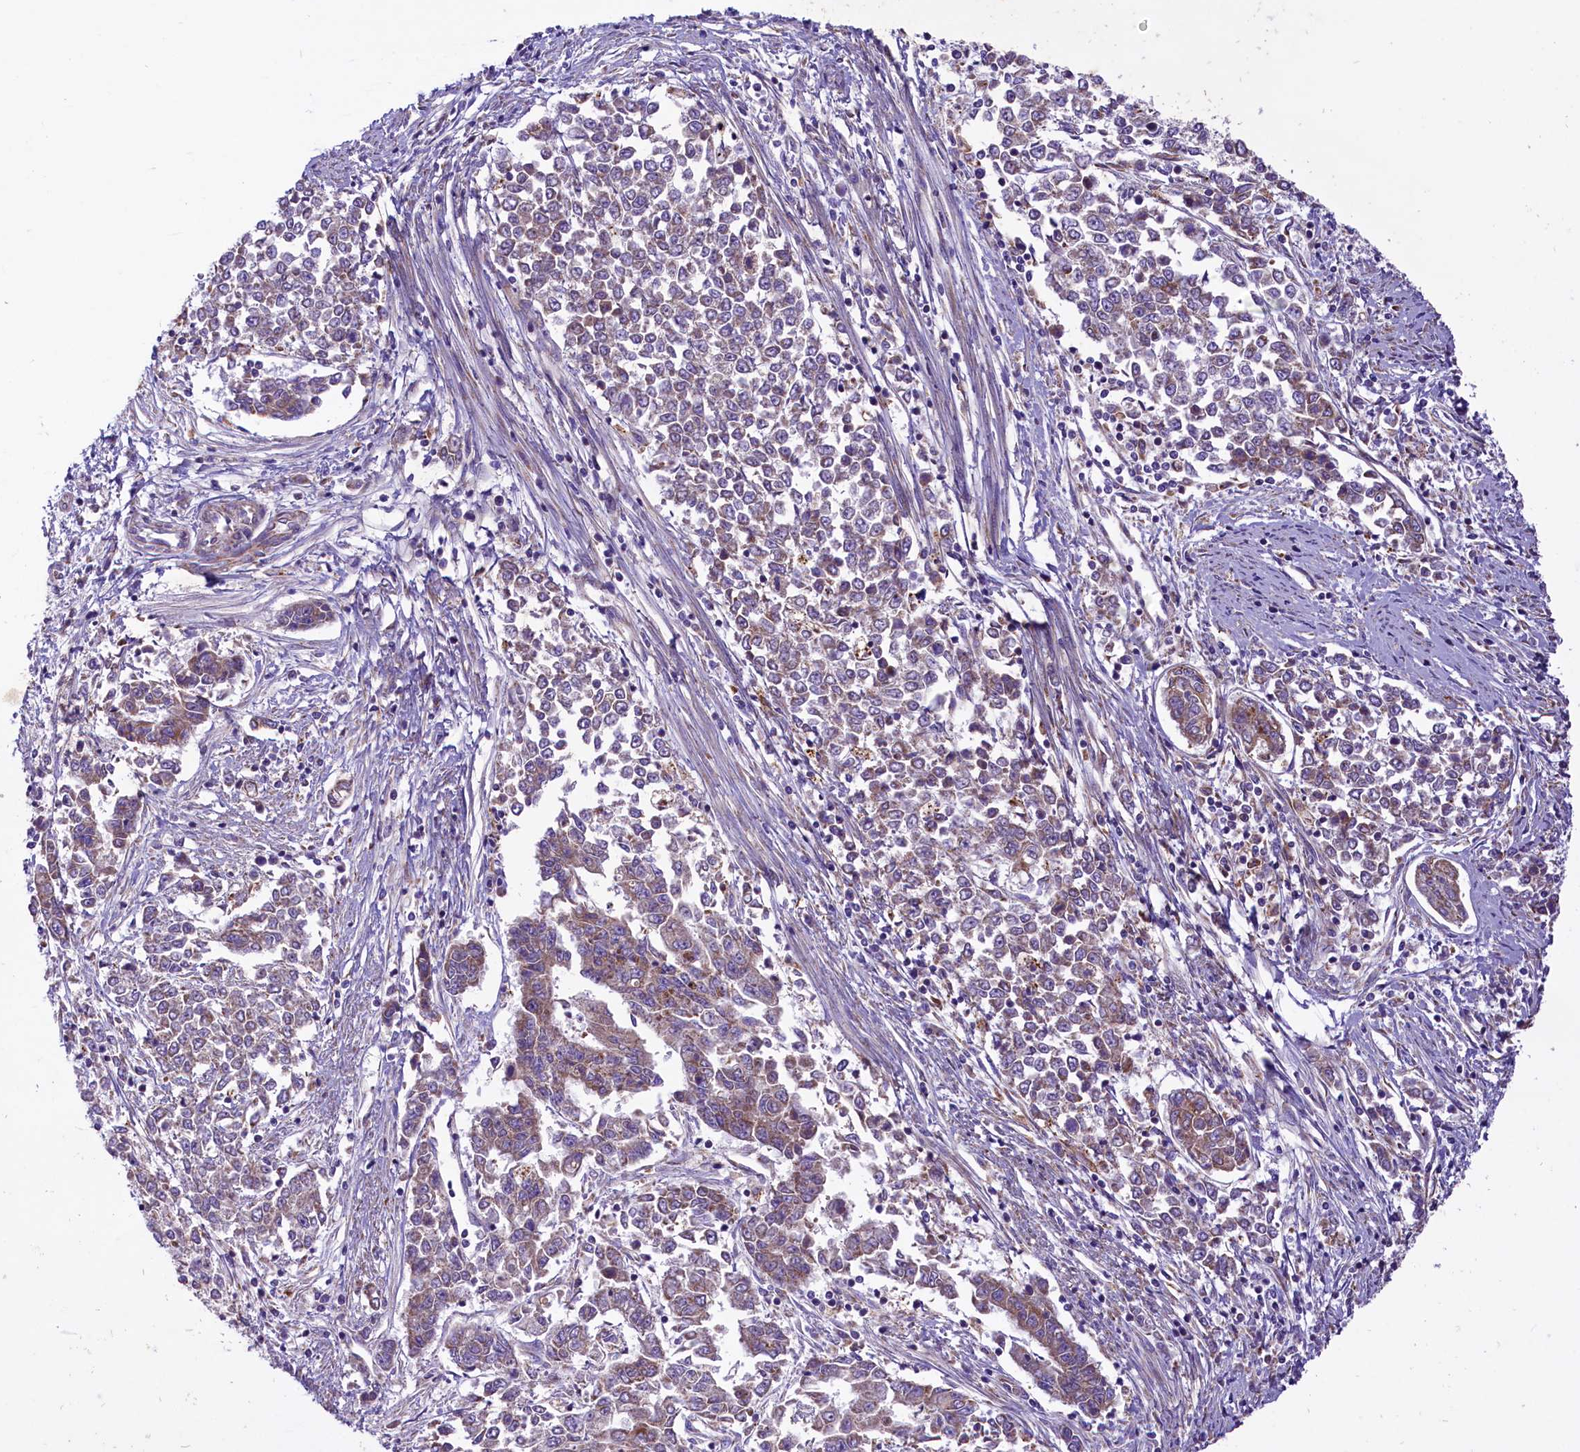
{"staining": {"intensity": "weak", "quantity": "25%-75%", "location": "cytoplasmic/membranous"}, "tissue": "endometrial cancer", "cell_type": "Tumor cells", "image_type": "cancer", "snomed": [{"axis": "morphology", "description": "Adenocarcinoma, NOS"}, {"axis": "topography", "description": "Endometrium"}], "caption": "Immunohistochemistry (IHC) image of neoplastic tissue: human adenocarcinoma (endometrial) stained using IHC displays low levels of weak protein expression localized specifically in the cytoplasmic/membranous of tumor cells, appearing as a cytoplasmic/membranous brown color.", "gene": "PTPRU", "patient": {"sex": "female", "age": 50}}